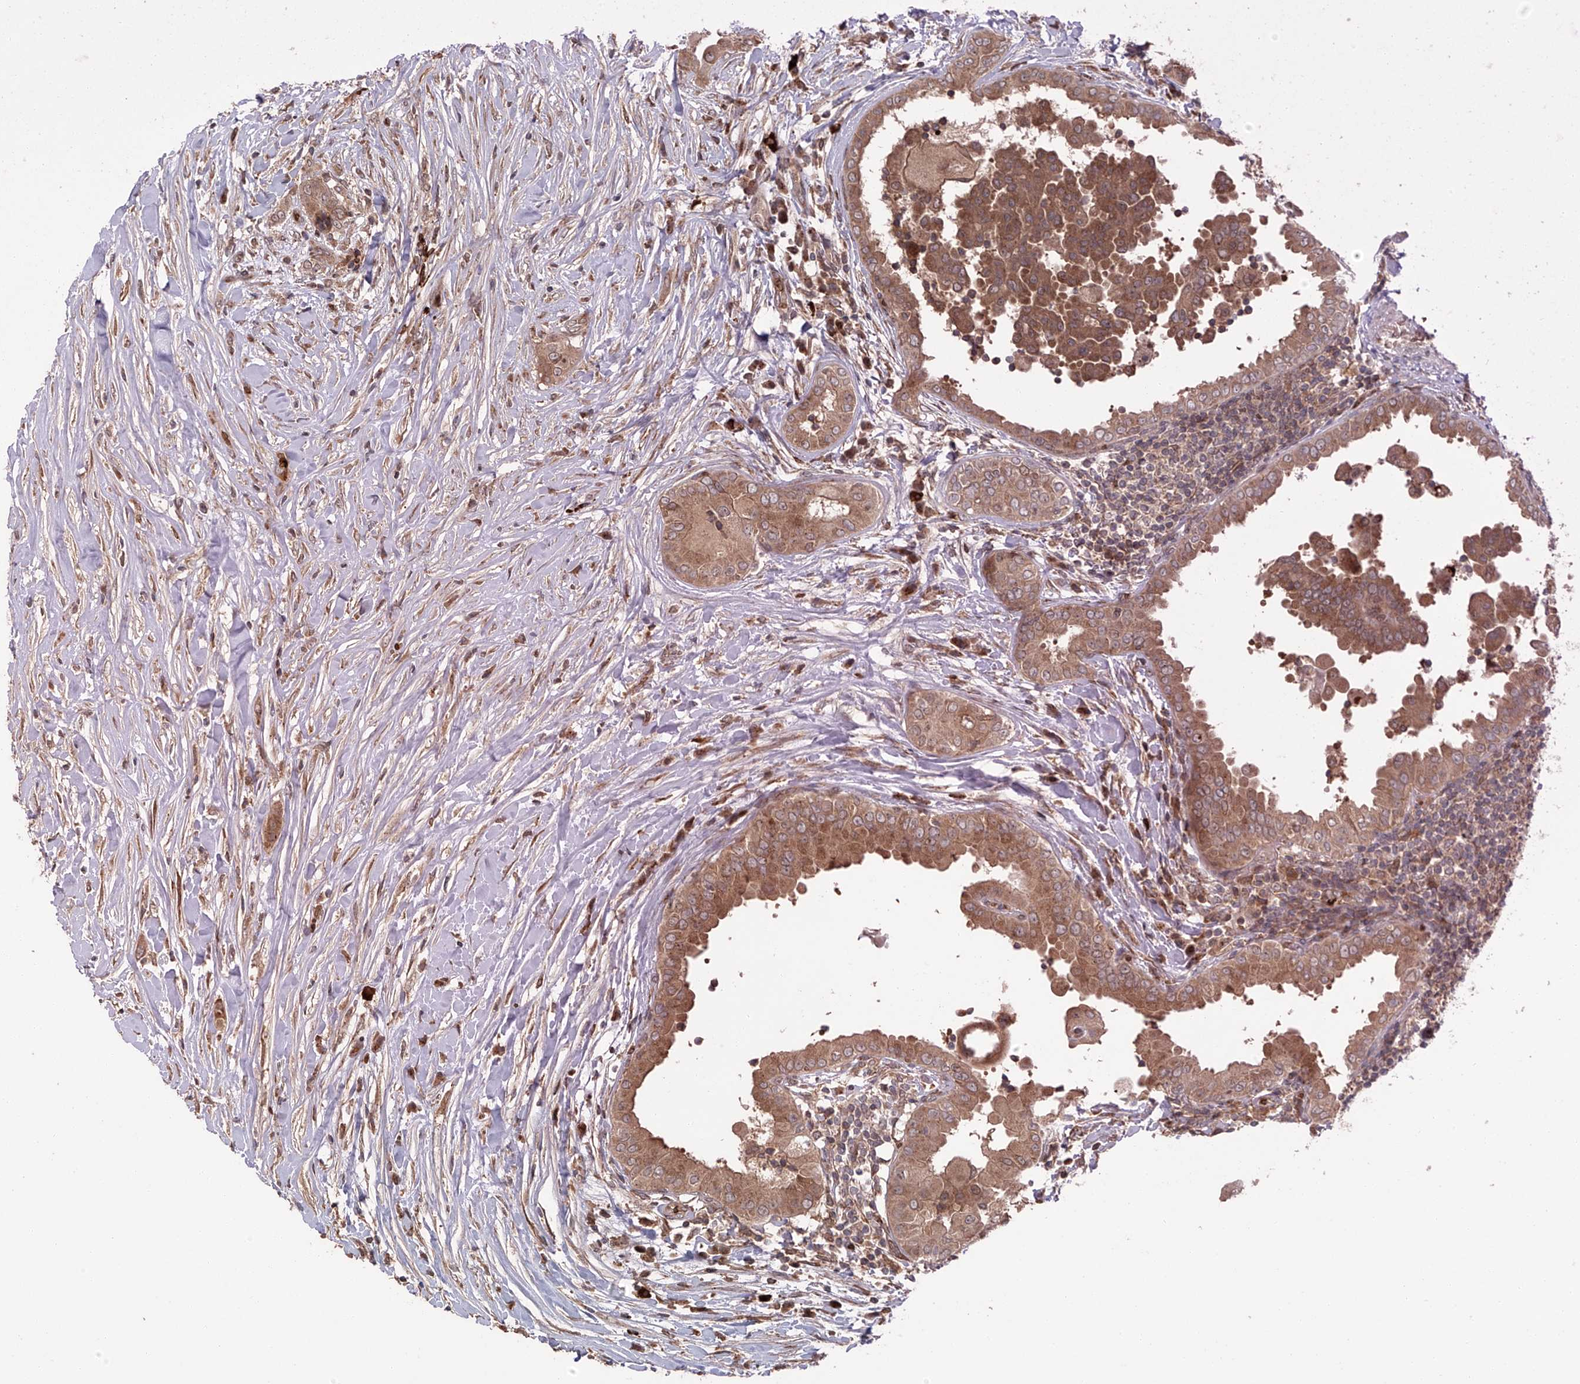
{"staining": {"intensity": "moderate", "quantity": ">75%", "location": "cytoplasmic/membranous"}, "tissue": "thyroid cancer", "cell_type": "Tumor cells", "image_type": "cancer", "snomed": [{"axis": "morphology", "description": "Papillary adenocarcinoma, NOS"}, {"axis": "topography", "description": "Thyroid gland"}], "caption": "Immunohistochemistry (IHC) micrograph of human papillary adenocarcinoma (thyroid) stained for a protein (brown), which displays medium levels of moderate cytoplasmic/membranous staining in about >75% of tumor cells.", "gene": "ZDHHC9", "patient": {"sex": "male", "age": 33}}